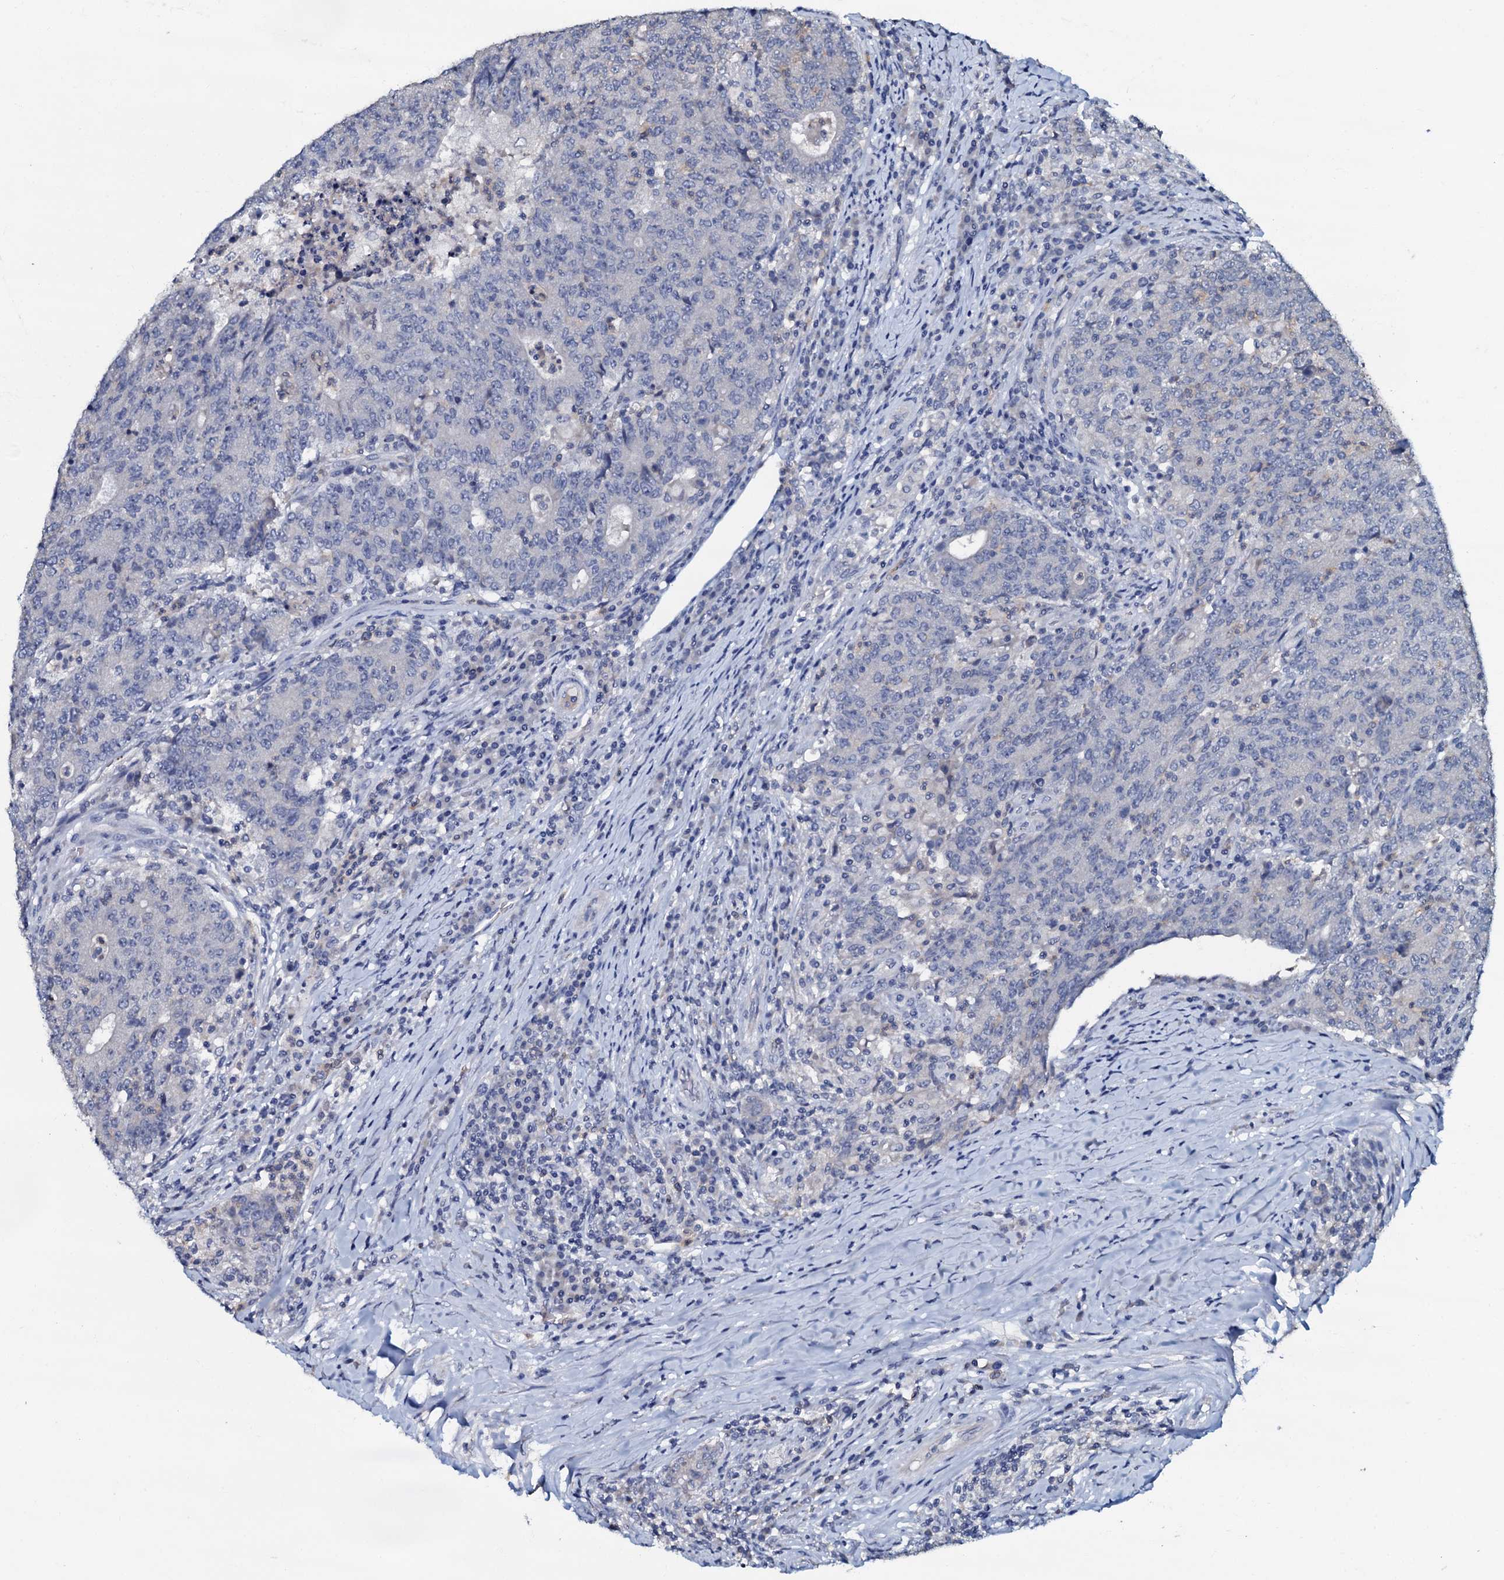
{"staining": {"intensity": "negative", "quantity": "none", "location": "none"}, "tissue": "colorectal cancer", "cell_type": "Tumor cells", "image_type": "cancer", "snomed": [{"axis": "morphology", "description": "Adenocarcinoma, NOS"}, {"axis": "topography", "description": "Colon"}], "caption": "Immunohistochemistry (IHC) photomicrograph of colorectal adenocarcinoma stained for a protein (brown), which demonstrates no expression in tumor cells. (Stains: DAB (3,3'-diaminobenzidine) immunohistochemistry (IHC) with hematoxylin counter stain, Microscopy: brightfield microscopy at high magnification).", "gene": "CPNE2", "patient": {"sex": "female", "age": 75}}